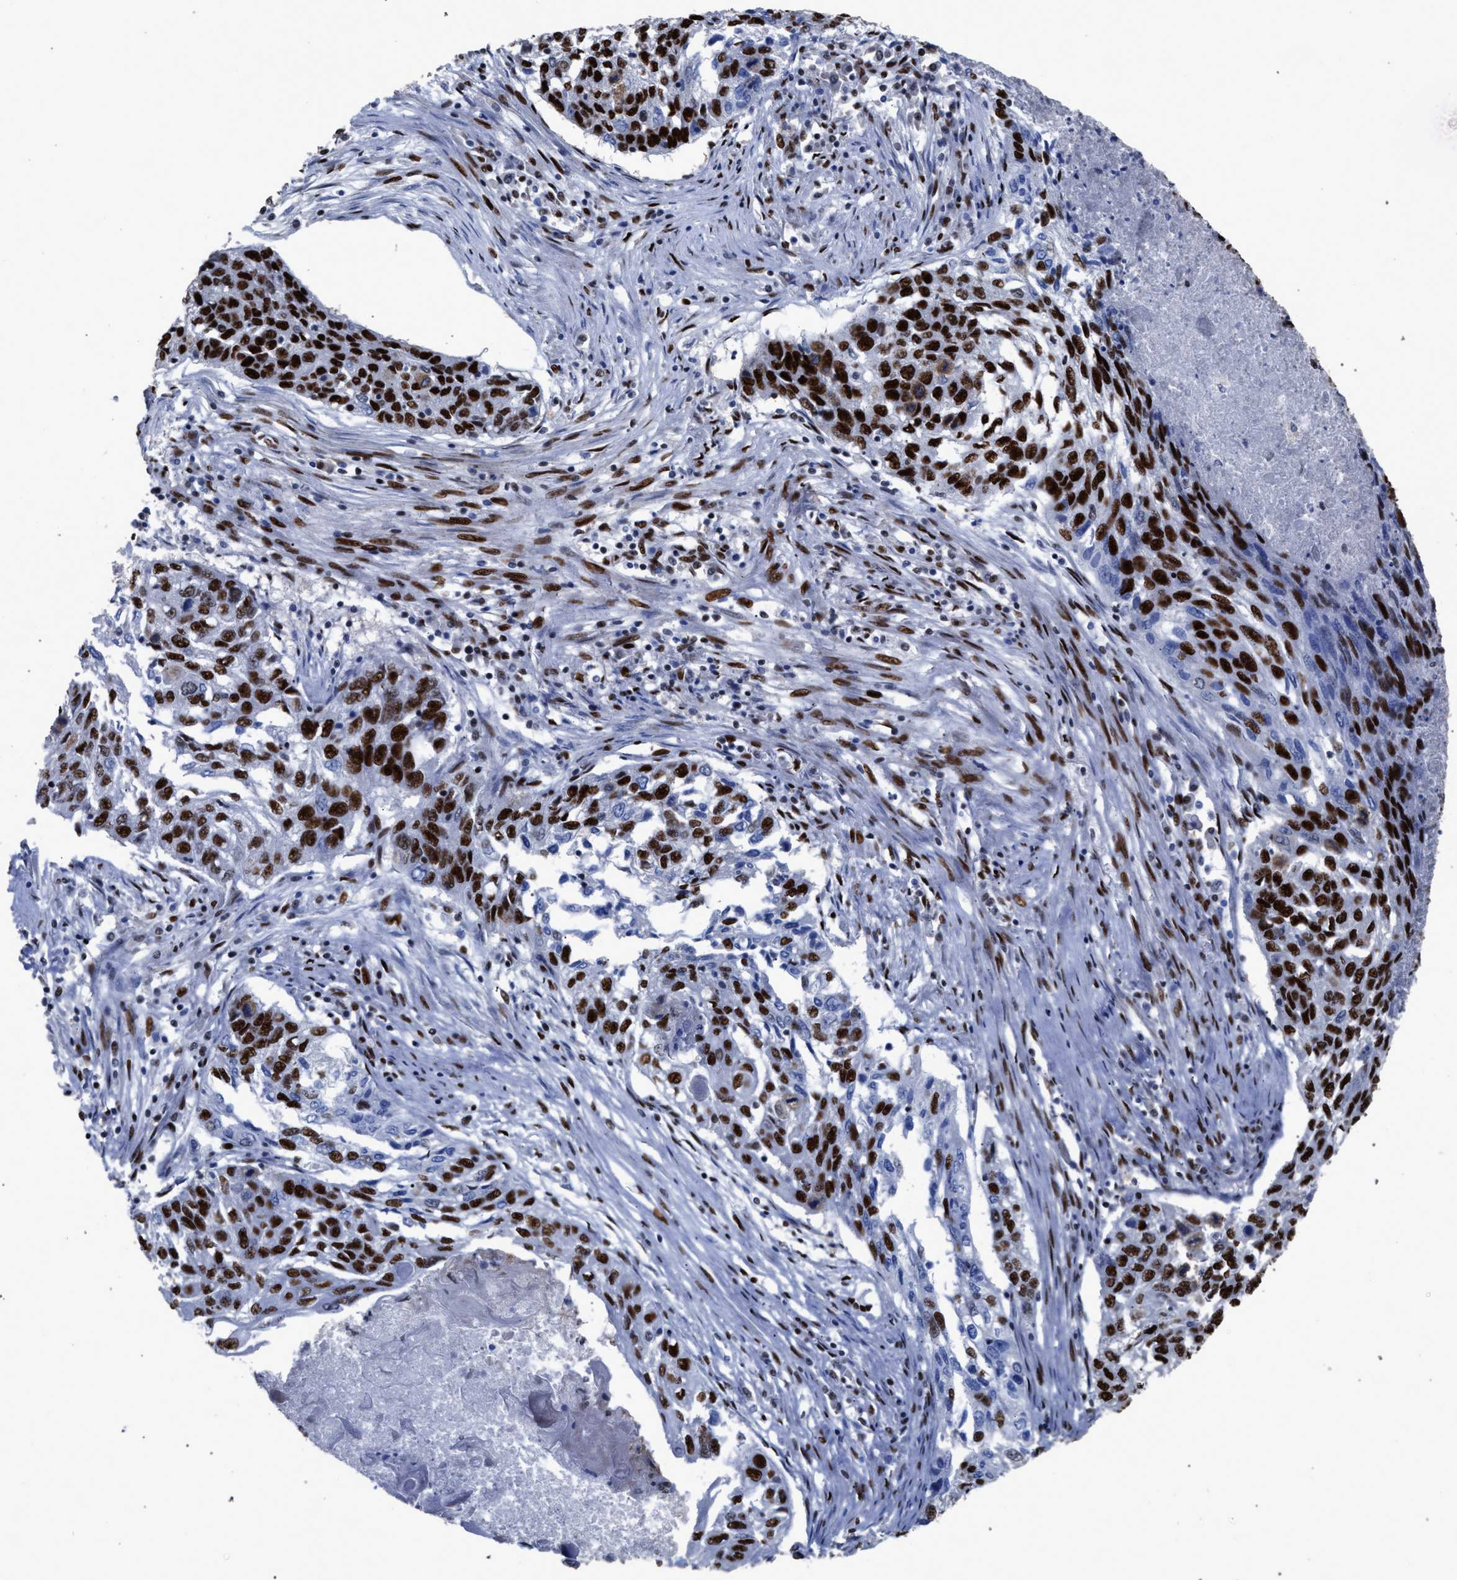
{"staining": {"intensity": "strong", "quantity": ">75%", "location": "nuclear"}, "tissue": "lung cancer", "cell_type": "Tumor cells", "image_type": "cancer", "snomed": [{"axis": "morphology", "description": "Squamous cell carcinoma, NOS"}, {"axis": "topography", "description": "Lung"}], "caption": "A photomicrograph of human lung squamous cell carcinoma stained for a protein displays strong nuclear brown staining in tumor cells.", "gene": "TP53BP1", "patient": {"sex": "female", "age": 63}}